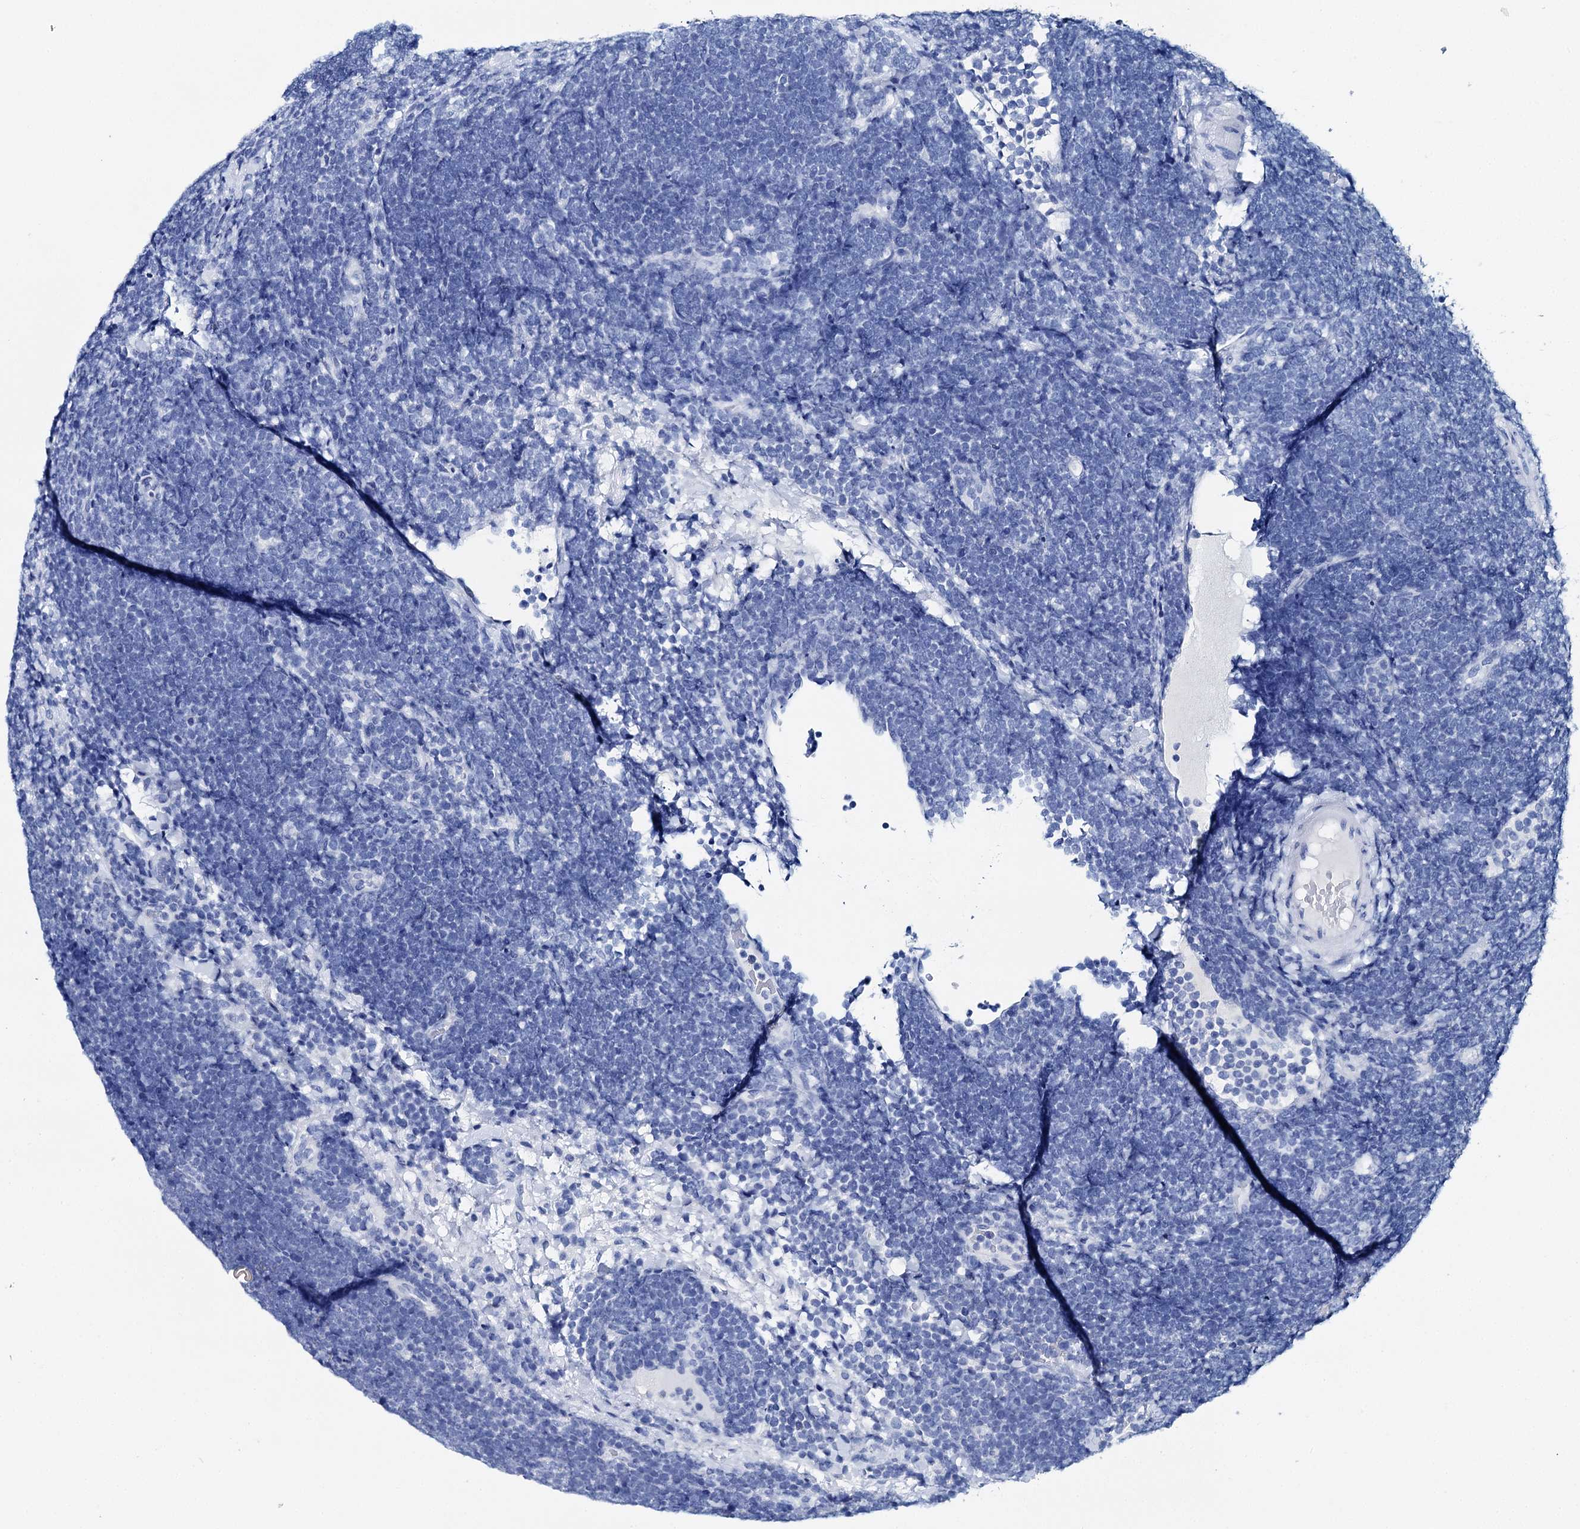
{"staining": {"intensity": "negative", "quantity": "none", "location": "none"}, "tissue": "lymphoma", "cell_type": "Tumor cells", "image_type": "cancer", "snomed": [{"axis": "morphology", "description": "Malignant lymphoma, non-Hodgkin's type, High grade"}, {"axis": "topography", "description": "Lymph node"}], "caption": "This is an immunohistochemistry (IHC) histopathology image of high-grade malignant lymphoma, non-Hodgkin's type. There is no positivity in tumor cells.", "gene": "BRINP1", "patient": {"sex": "male", "age": 13}}